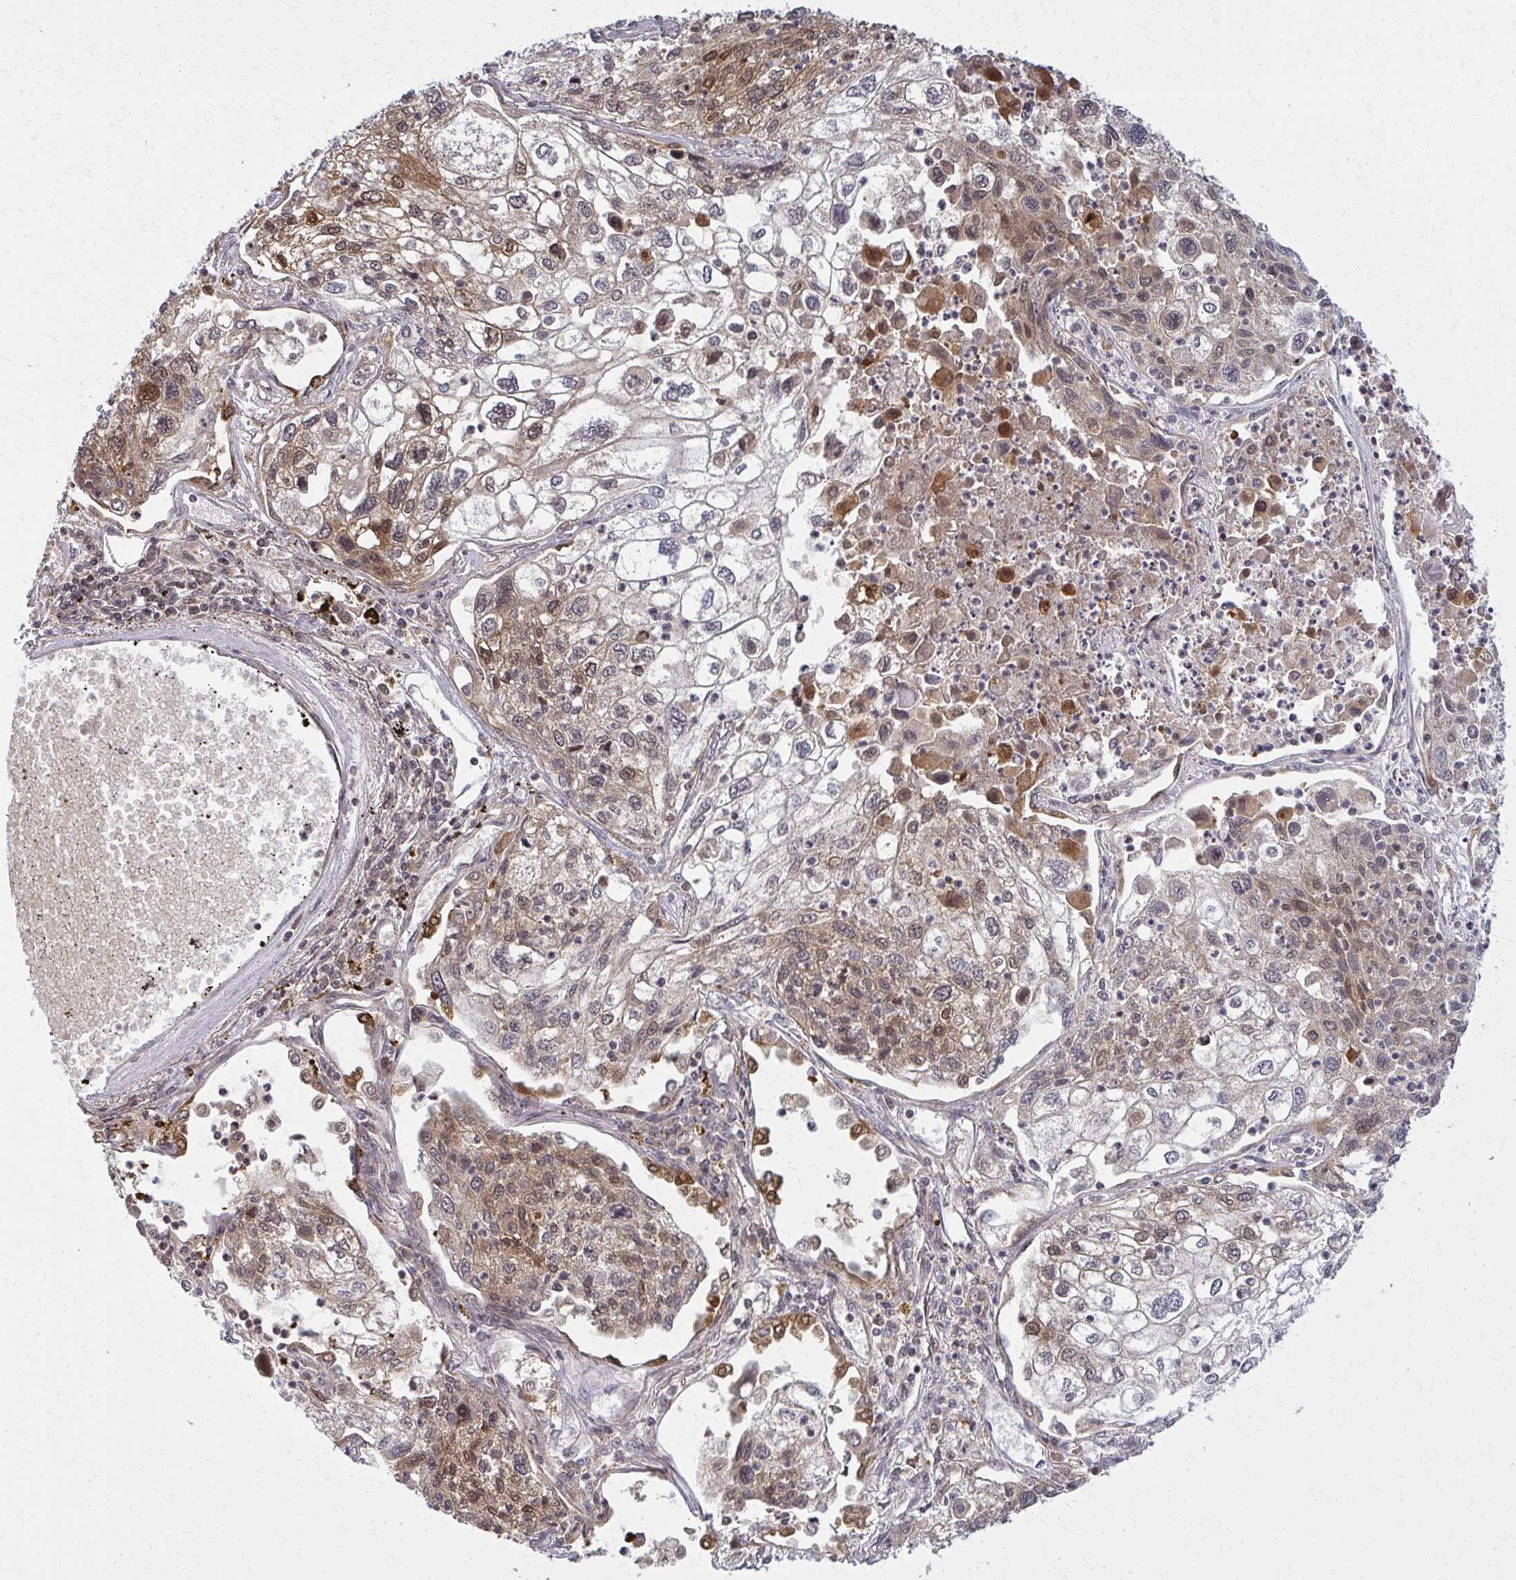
{"staining": {"intensity": "weak", "quantity": "25%-75%", "location": "cytoplasmic/membranous"}, "tissue": "lung cancer", "cell_type": "Tumor cells", "image_type": "cancer", "snomed": [{"axis": "morphology", "description": "Squamous cell carcinoma, NOS"}, {"axis": "topography", "description": "Lung"}], "caption": "Approximately 25%-75% of tumor cells in human squamous cell carcinoma (lung) exhibit weak cytoplasmic/membranous protein positivity as visualized by brown immunohistochemical staining.", "gene": "DBI", "patient": {"sex": "male", "age": 74}}